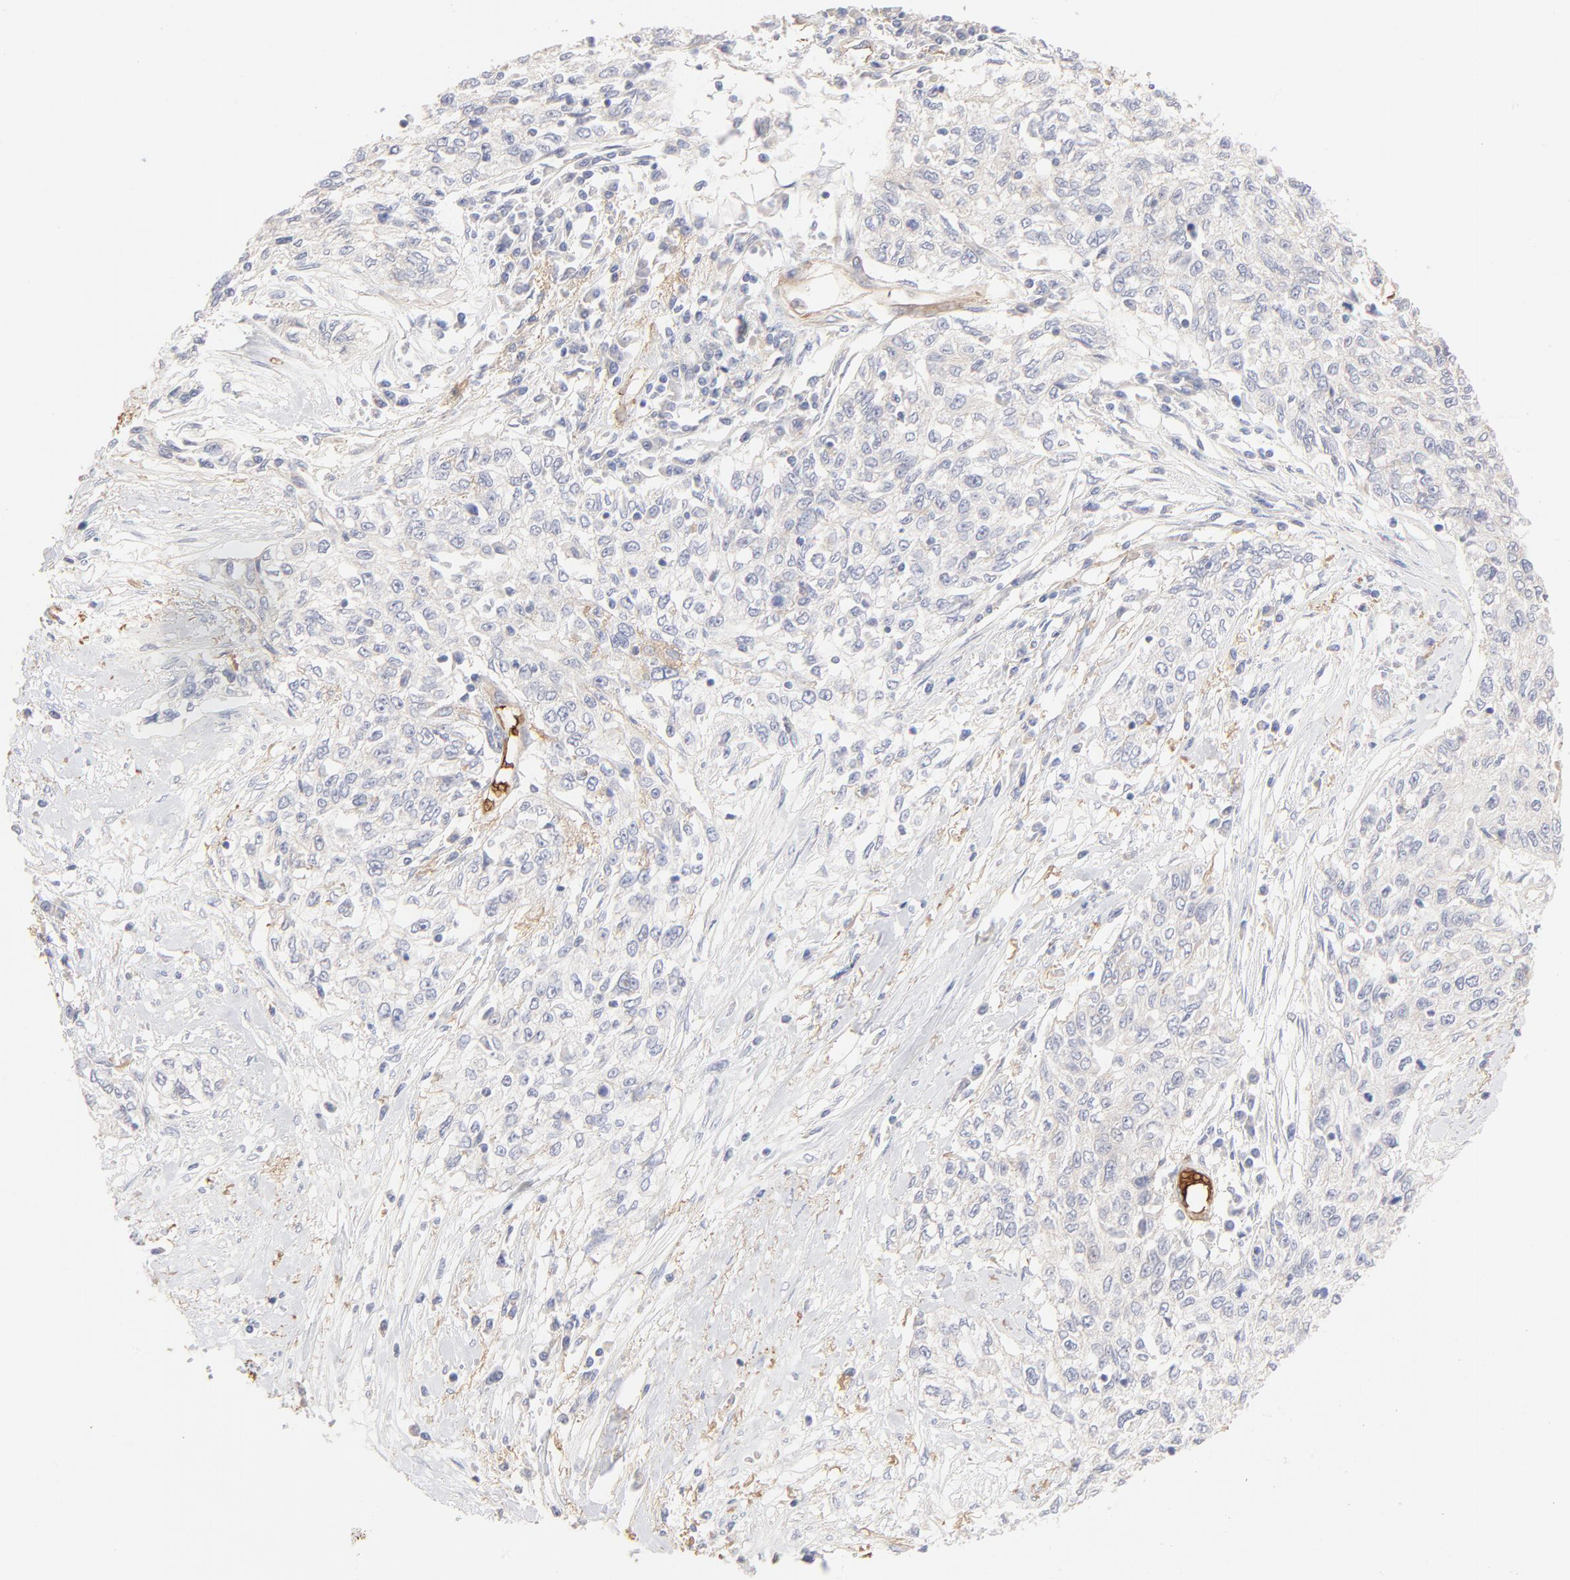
{"staining": {"intensity": "negative", "quantity": "none", "location": "none"}, "tissue": "cervical cancer", "cell_type": "Tumor cells", "image_type": "cancer", "snomed": [{"axis": "morphology", "description": "Squamous cell carcinoma, NOS"}, {"axis": "topography", "description": "Cervix"}], "caption": "The image shows no significant staining in tumor cells of squamous cell carcinoma (cervical).", "gene": "SPTB", "patient": {"sex": "female", "age": 57}}